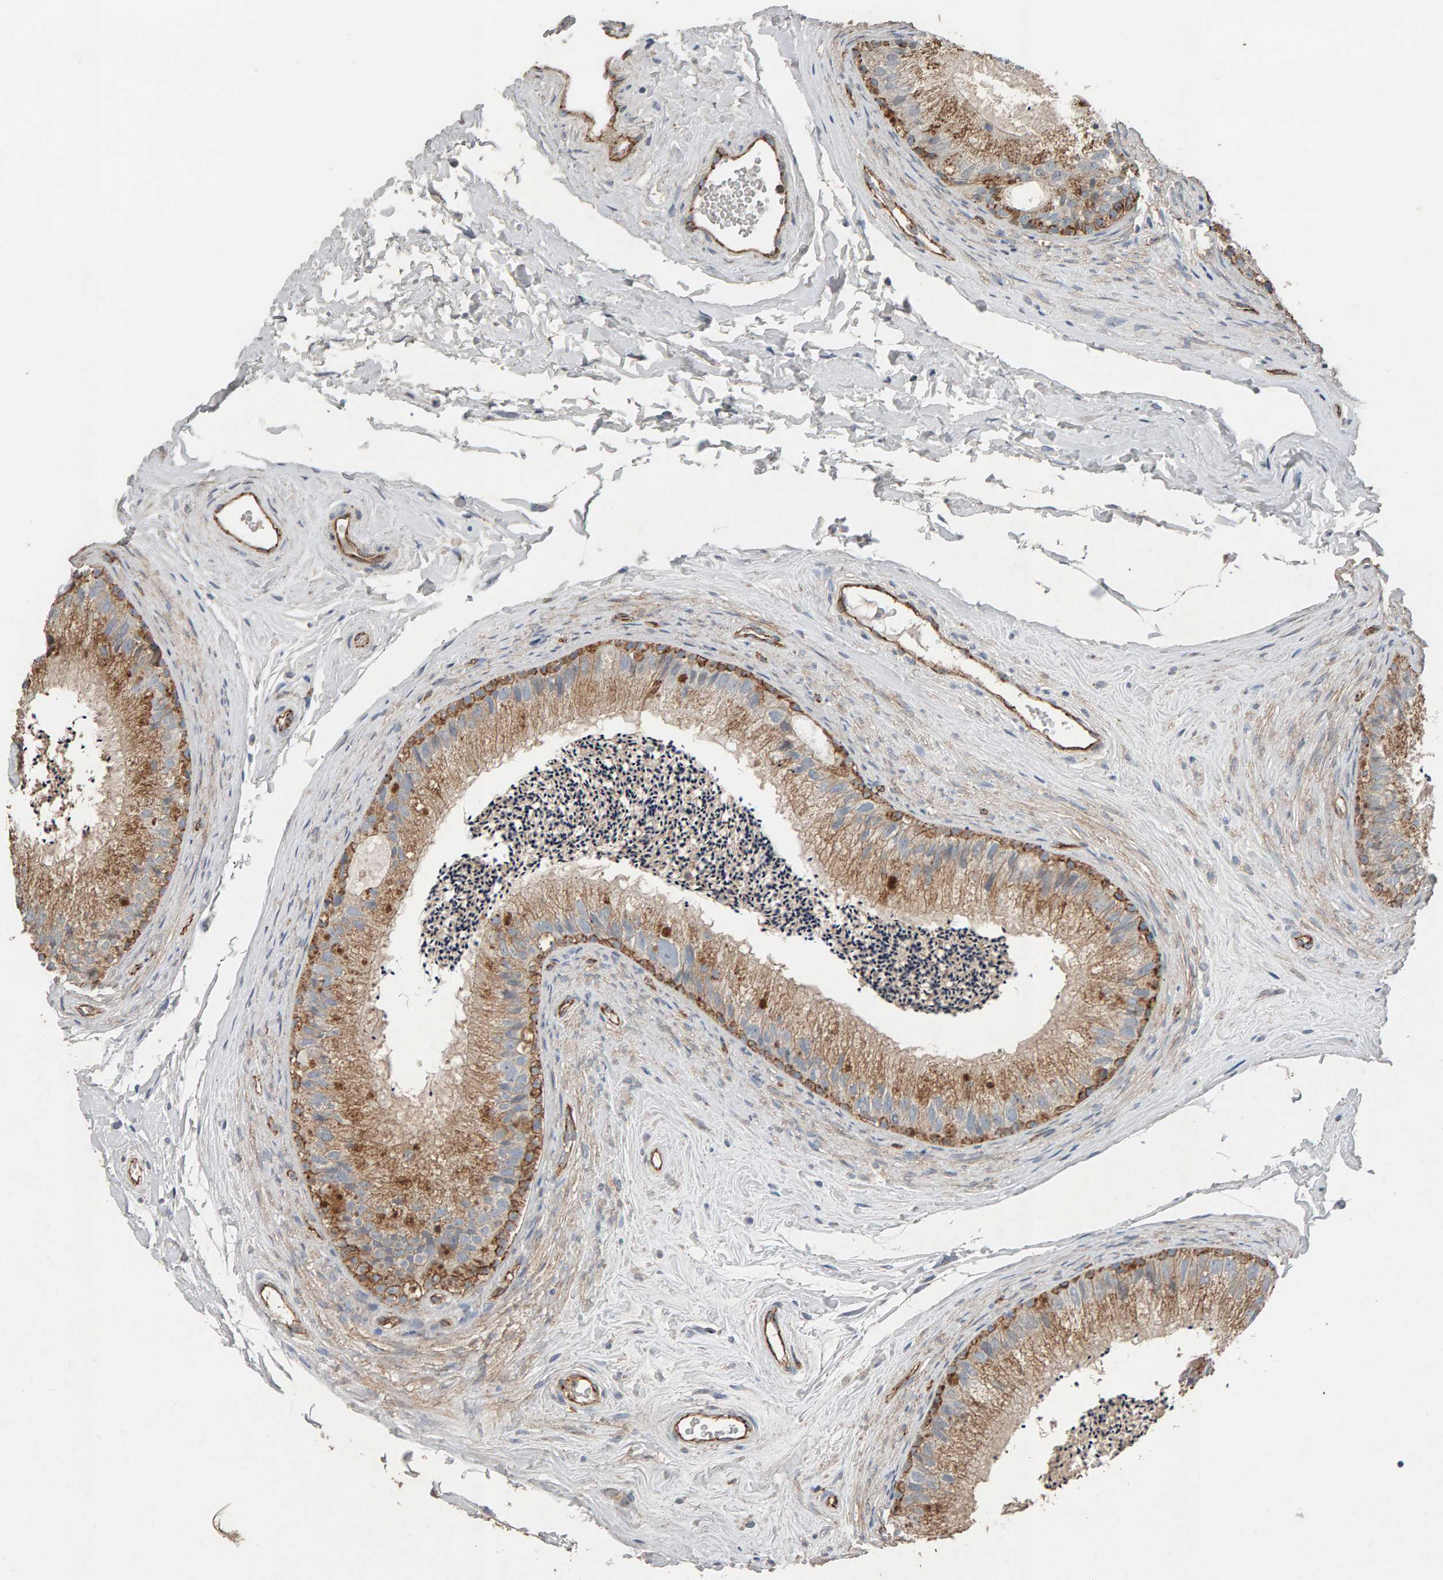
{"staining": {"intensity": "moderate", "quantity": ">75%", "location": "cytoplasmic/membranous"}, "tissue": "epididymis", "cell_type": "Glandular cells", "image_type": "normal", "snomed": [{"axis": "morphology", "description": "Normal tissue, NOS"}, {"axis": "topography", "description": "Epididymis"}], "caption": "A histopathology image of epididymis stained for a protein shows moderate cytoplasmic/membranous brown staining in glandular cells. Nuclei are stained in blue.", "gene": "PTPRM", "patient": {"sex": "male", "age": 56}}